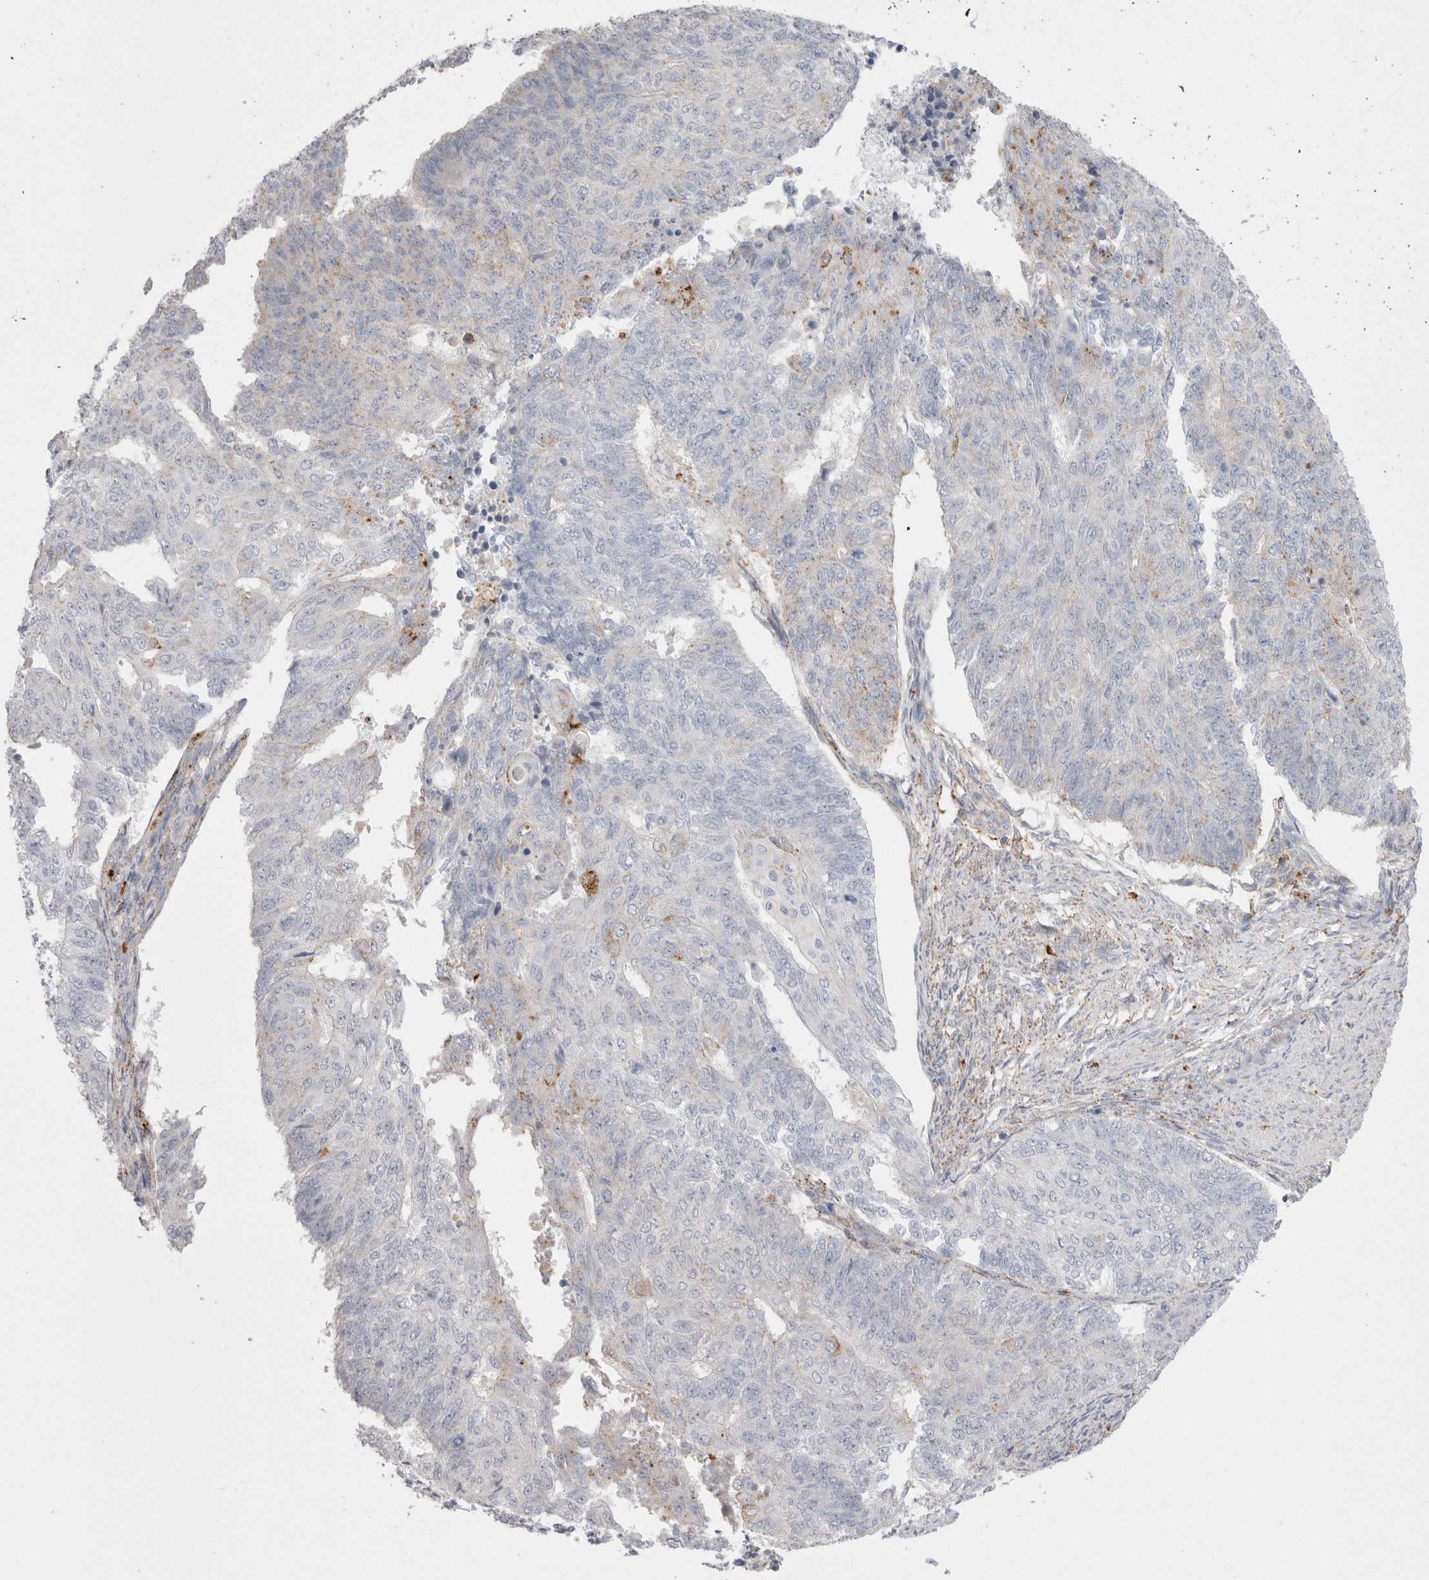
{"staining": {"intensity": "negative", "quantity": "none", "location": "none"}, "tissue": "endometrial cancer", "cell_type": "Tumor cells", "image_type": "cancer", "snomed": [{"axis": "morphology", "description": "Adenocarcinoma, NOS"}, {"axis": "topography", "description": "Endometrium"}], "caption": "A micrograph of endometrial cancer stained for a protein displays no brown staining in tumor cells.", "gene": "EPDR1", "patient": {"sex": "female", "age": 32}}